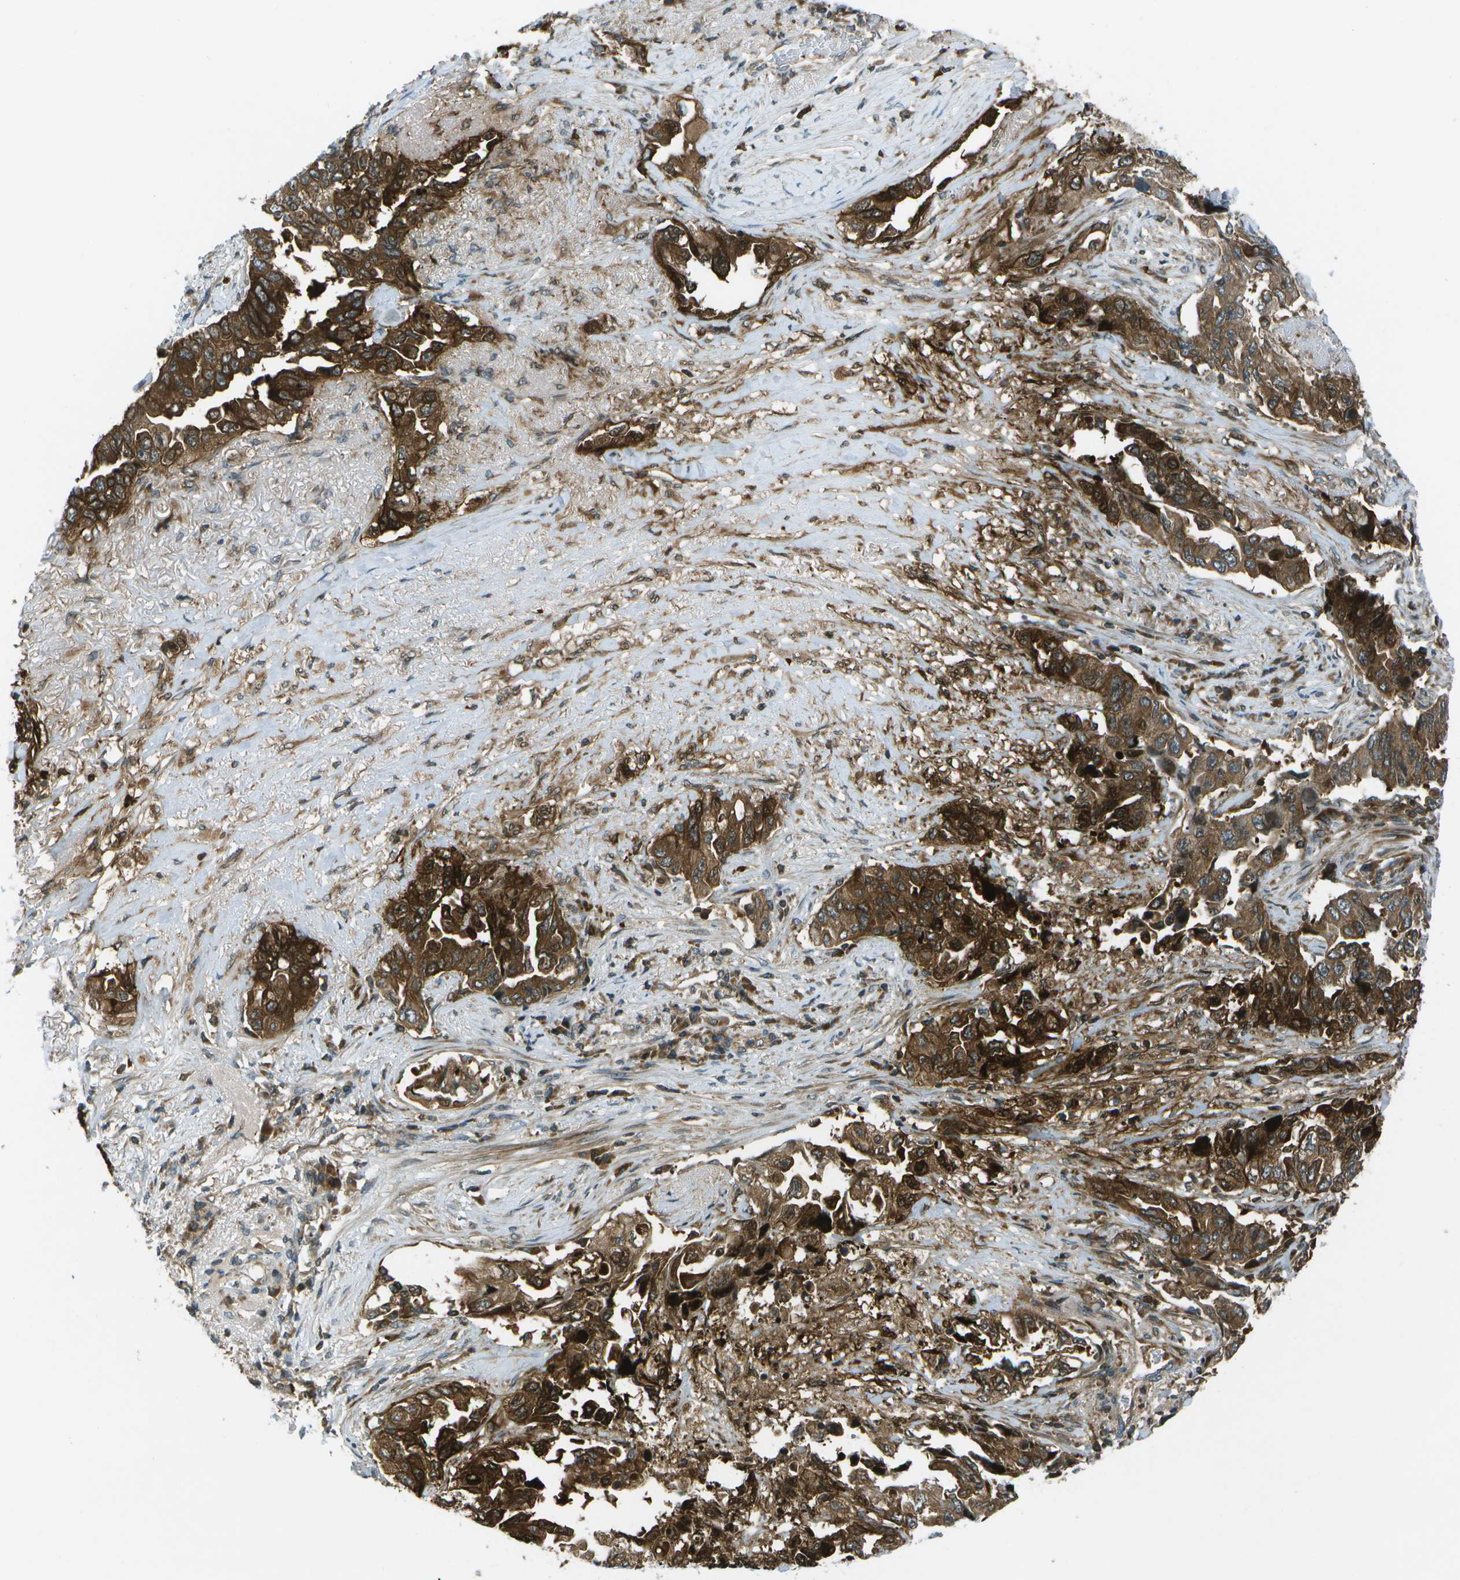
{"staining": {"intensity": "strong", "quantity": ">75%", "location": "cytoplasmic/membranous"}, "tissue": "lung cancer", "cell_type": "Tumor cells", "image_type": "cancer", "snomed": [{"axis": "morphology", "description": "Adenocarcinoma, NOS"}, {"axis": "topography", "description": "Lung"}], "caption": "Immunohistochemistry (DAB) staining of adenocarcinoma (lung) shows strong cytoplasmic/membranous protein positivity in about >75% of tumor cells. (DAB = brown stain, brightfield microscopy at high magnification).", "gene": "TMEM19", "patient": {"sex": "female", "age": 51}}